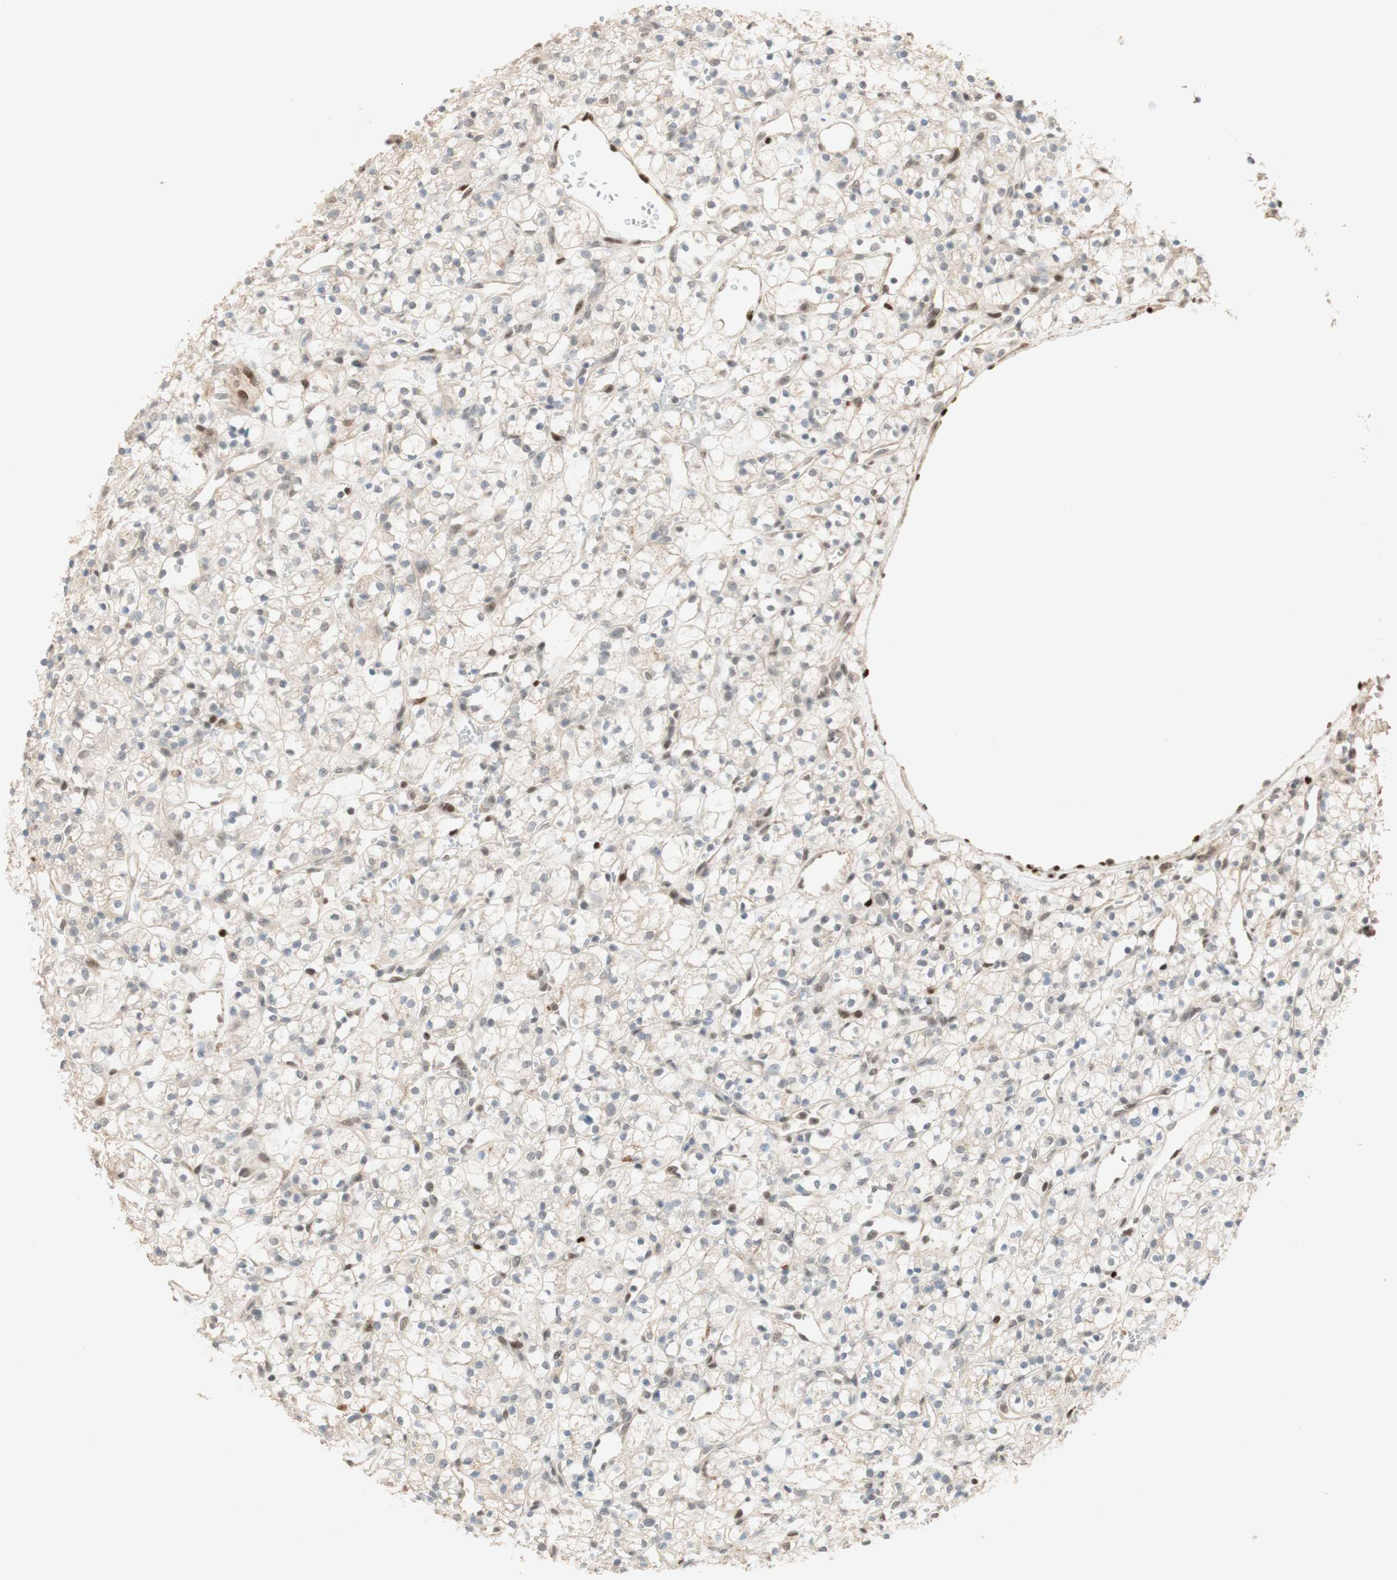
{"staining": {"intensity": "negative", "quantity": "none", "location": "none"}, "tissue": "renal cancer", "cell_type": "Tumor cells", "image_type": "cancer", "snomed": [{"axis": "morphology", "description": "Adenocarcinoma, NOS"}, {"axis": "topography", "description": "Kidney"}], "caption": "A histopathology image of human renal cancer is negative for staining in tumor cells. (DAB IHC visualized using brightfield microscopy, high magnification).", "gene": "FOXP1", "patient": {"sex": "female", "age": 60}}